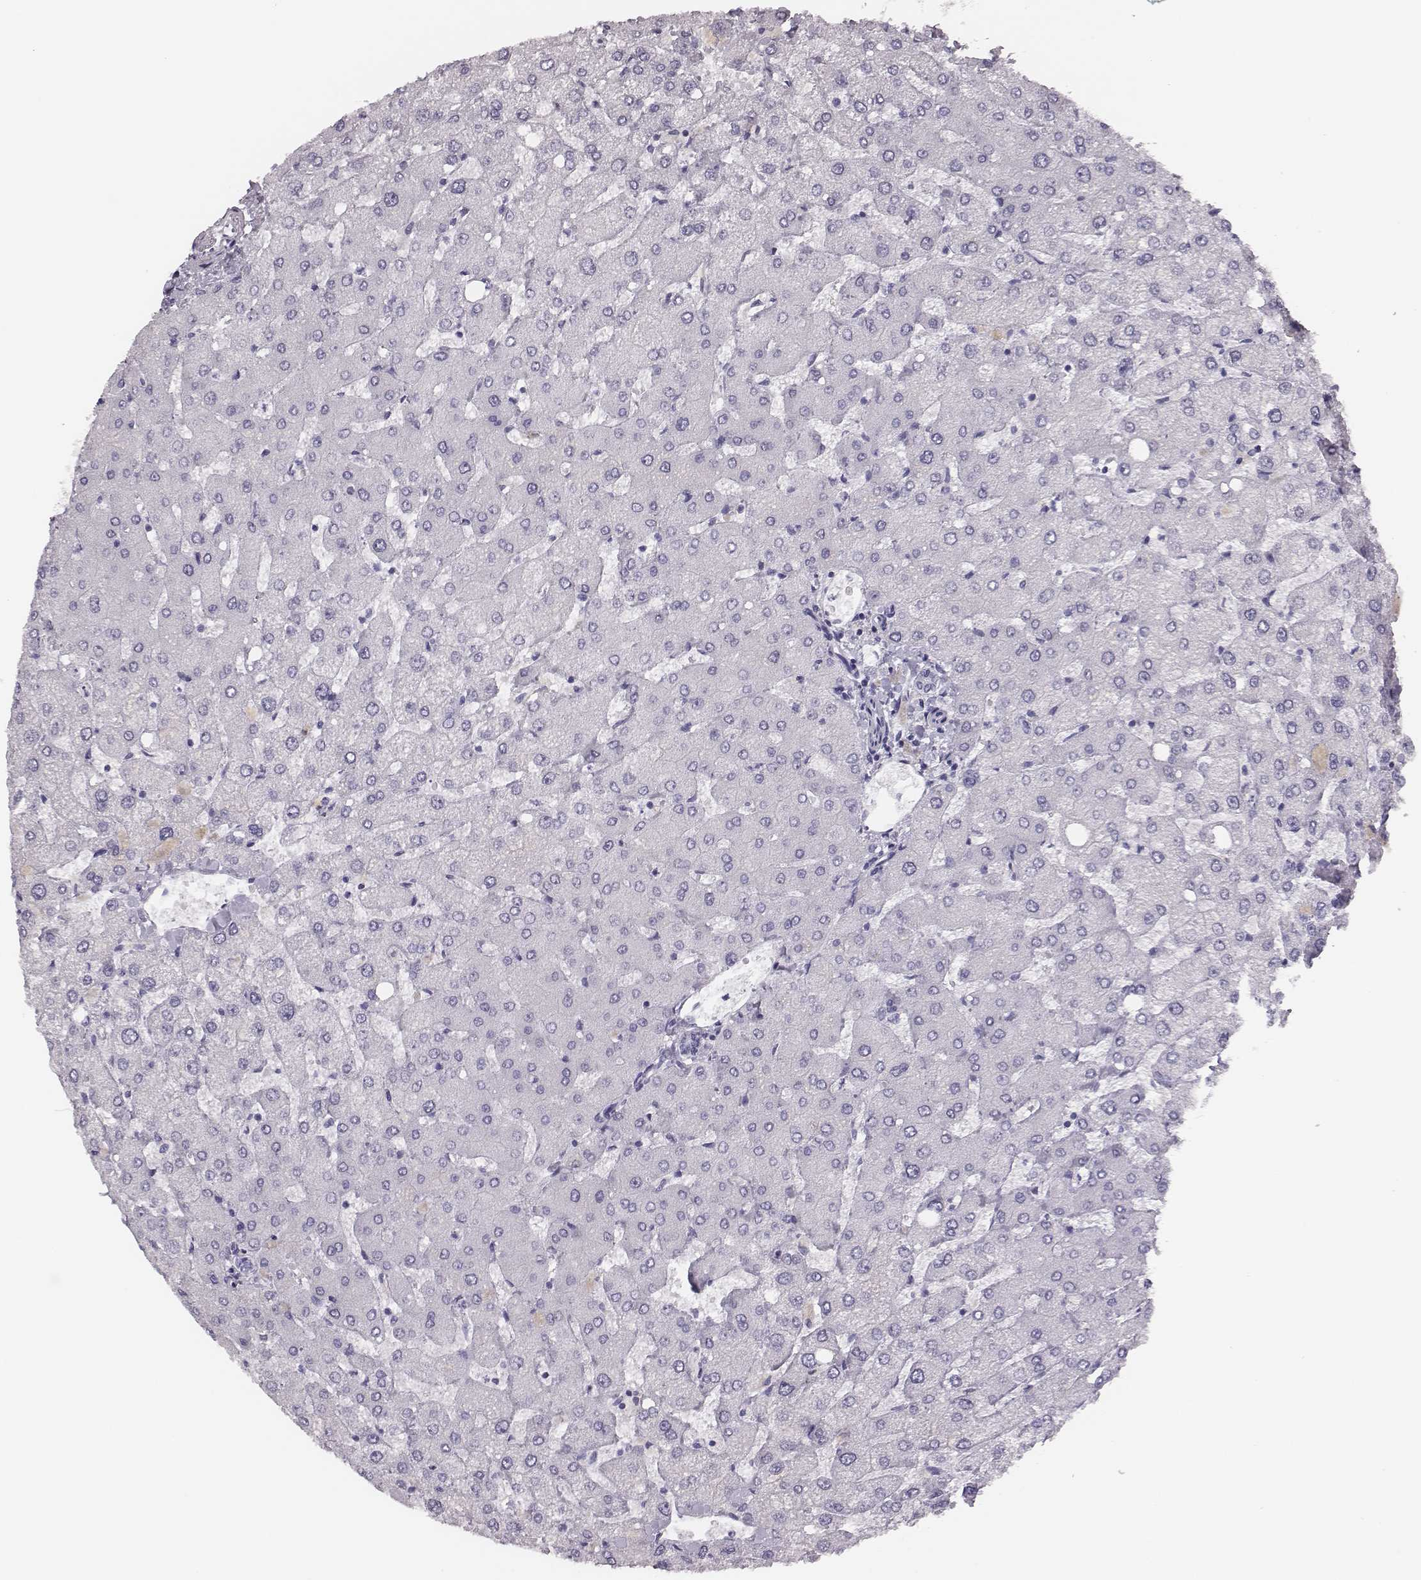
{"staining": {"intensity": "negative", "quantity": "none", "location": "none"}, "tissue": "liver", "cell_type": "Cholangiocytes", "image_type": "normal", "snomed": [{"axis": "morphology", "description": "Normal tissue, NOS"}, {"axis": "topography", "description": "Liver"}], "caption": "This is an immunohistochemistry image of unremarkable human liver. There is no expression in cholangiocytes.", "gene": "H1", "patient": {"sex": "female", "age": 54}}